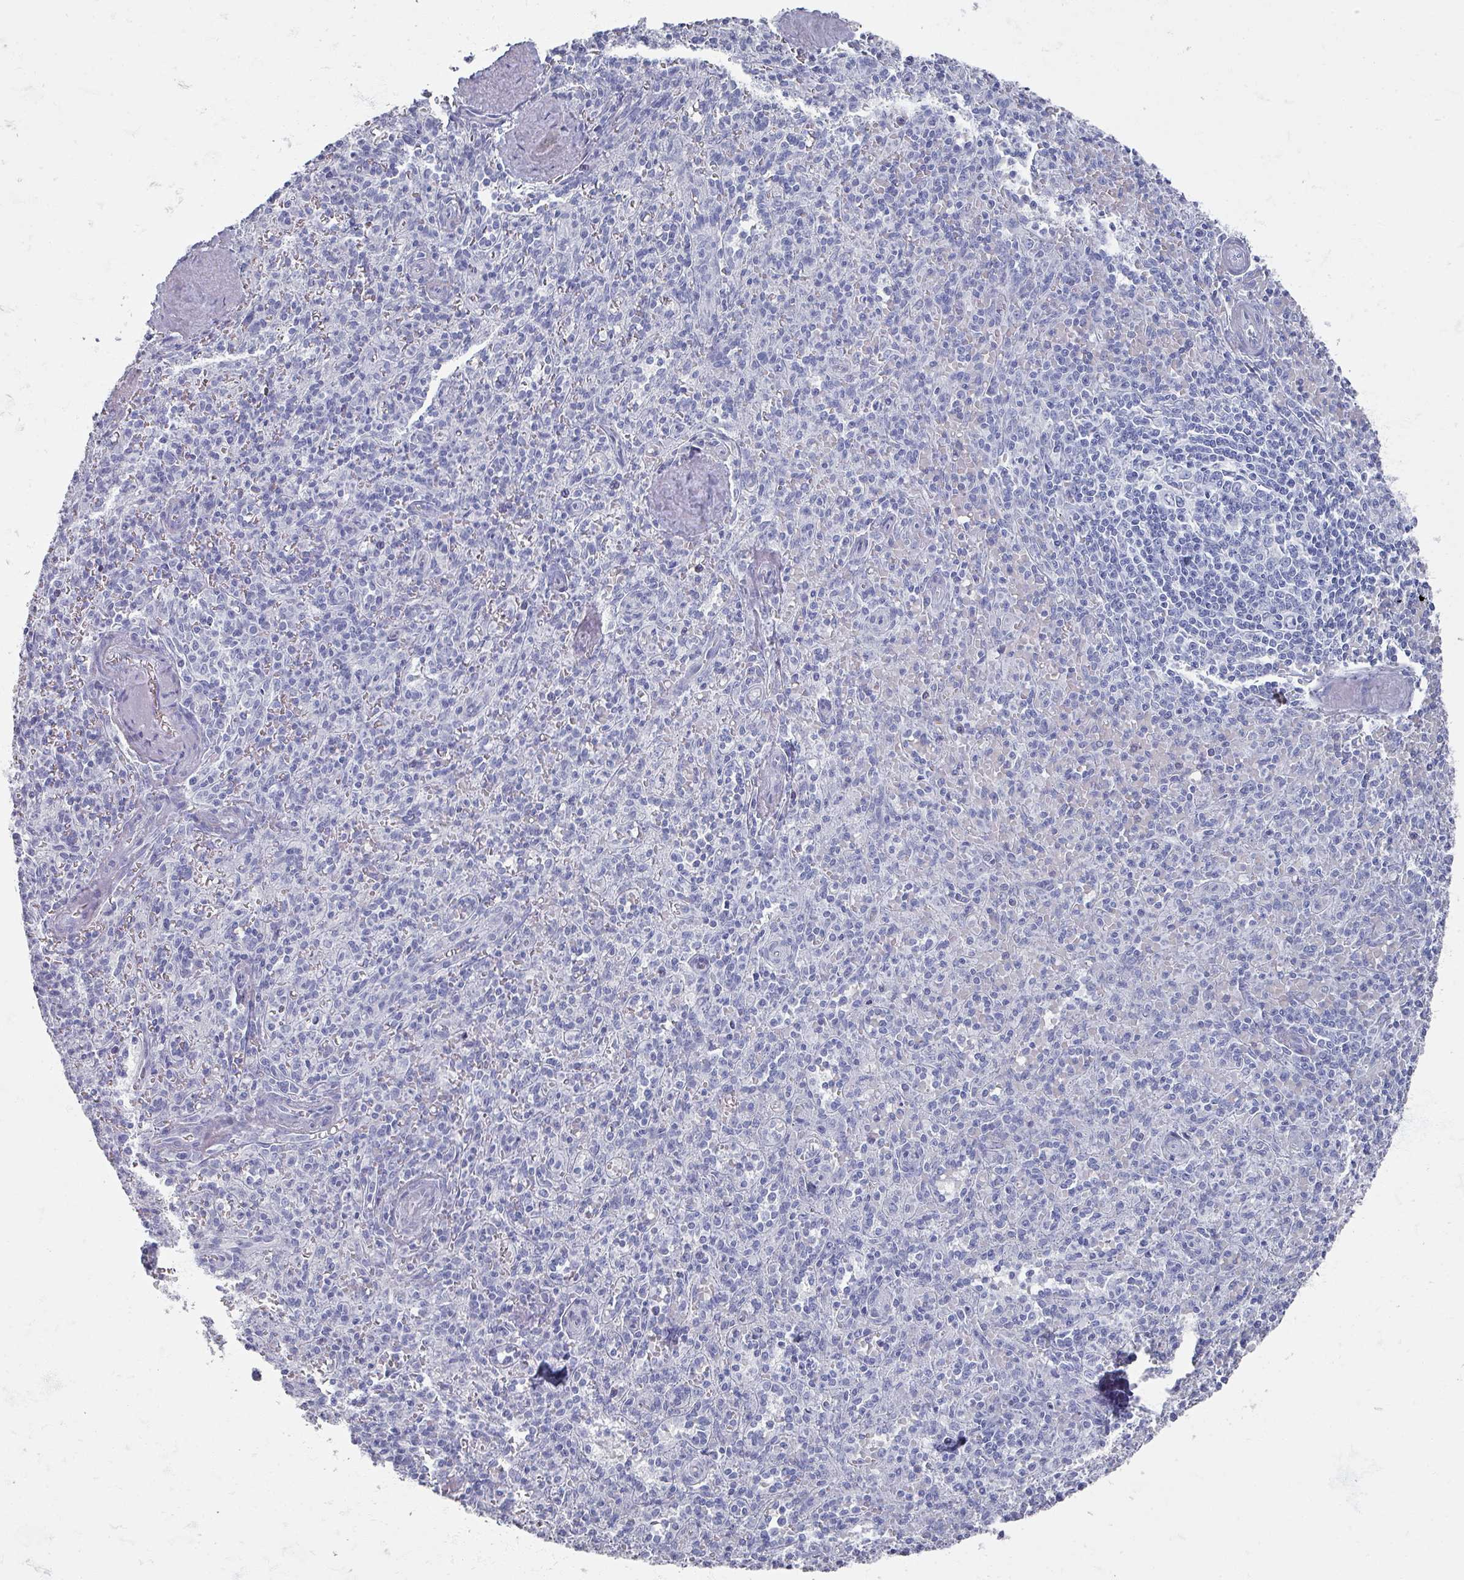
{"staining": {"intensity": "negative", "quantity": "none", "location": "none"}, "tissue": "spleen", "cell_type": "Cells in red pulp", "image_type": "normal", "snomed": [{"axis": "morphology", "description": "Normal tissue, NOS"}, {"axis": "topography", "description": "Spleen"}], "caption": "A high-resolution histopathology image shows immunohistochemistry (IHC) staining of benign spleen, which demonstrates no significant positivity in cells in red pulp.", "gene": "OMG", "patient": {"sex": "female", "age": 70}}